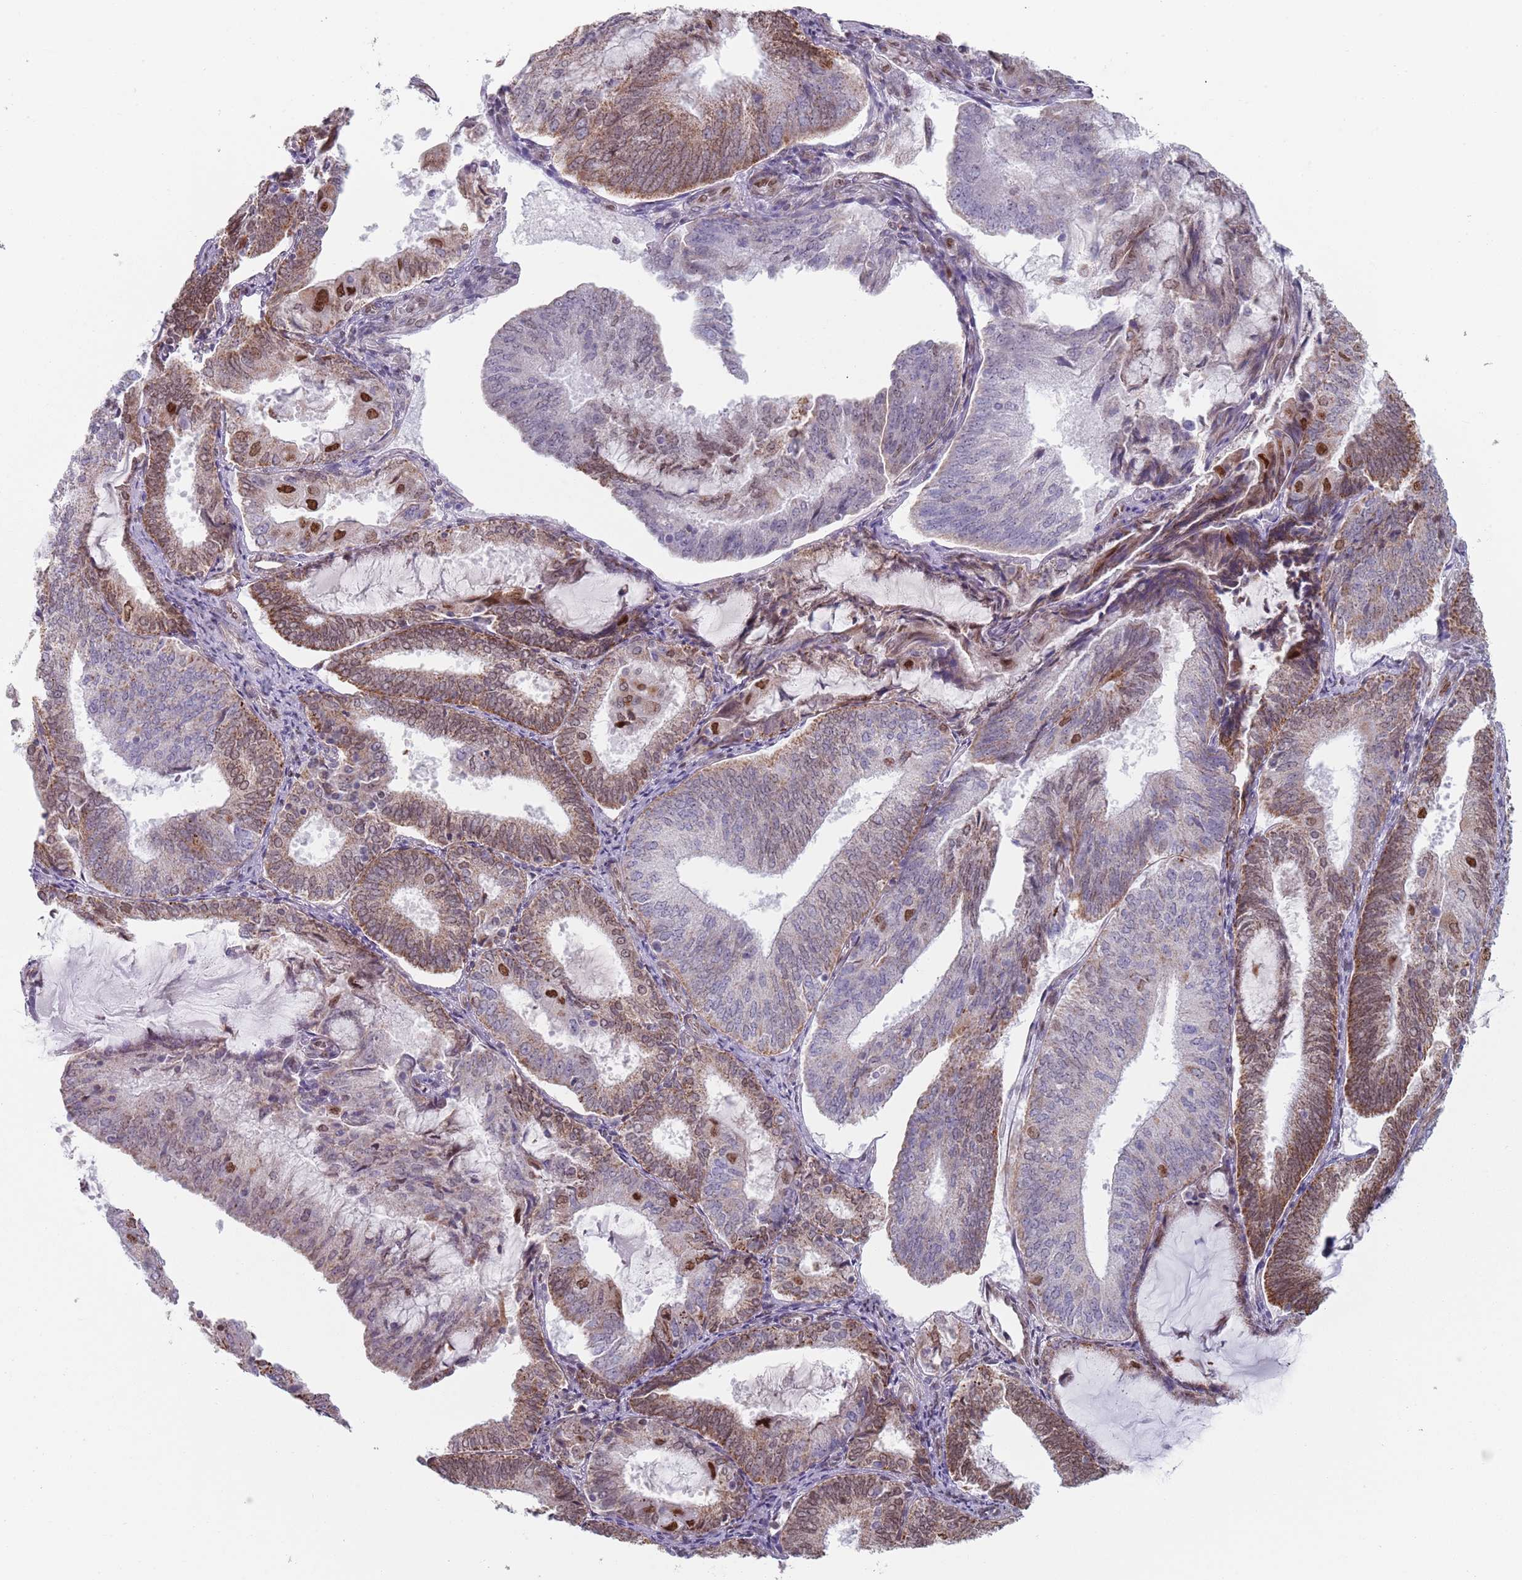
{"staining": {"intensity": "moderate", "quantity": "25%-75%", "location": "cytoplasmic/membranous,nuclear"}, "tissue": "endometrial cancer", "cell_type": "Tumor cells", "image_type": "cancer", "snomed": [{"axis": "morphology", "description": "Adenocarcinoma, NOS"}, {"axis": "topography", "description": "Endometrium"}], "caption": "Protein expression analysis of human adenocarcinoma (endometrial) reveals moderate cytoplasmic/membranous and nuclear positivity in about 25%-75% of tumor cells. (IHC, brightfield microscopy, high magnification).", "gene": "MFSD12", "patient": {"sex": "female", "age": 81}}